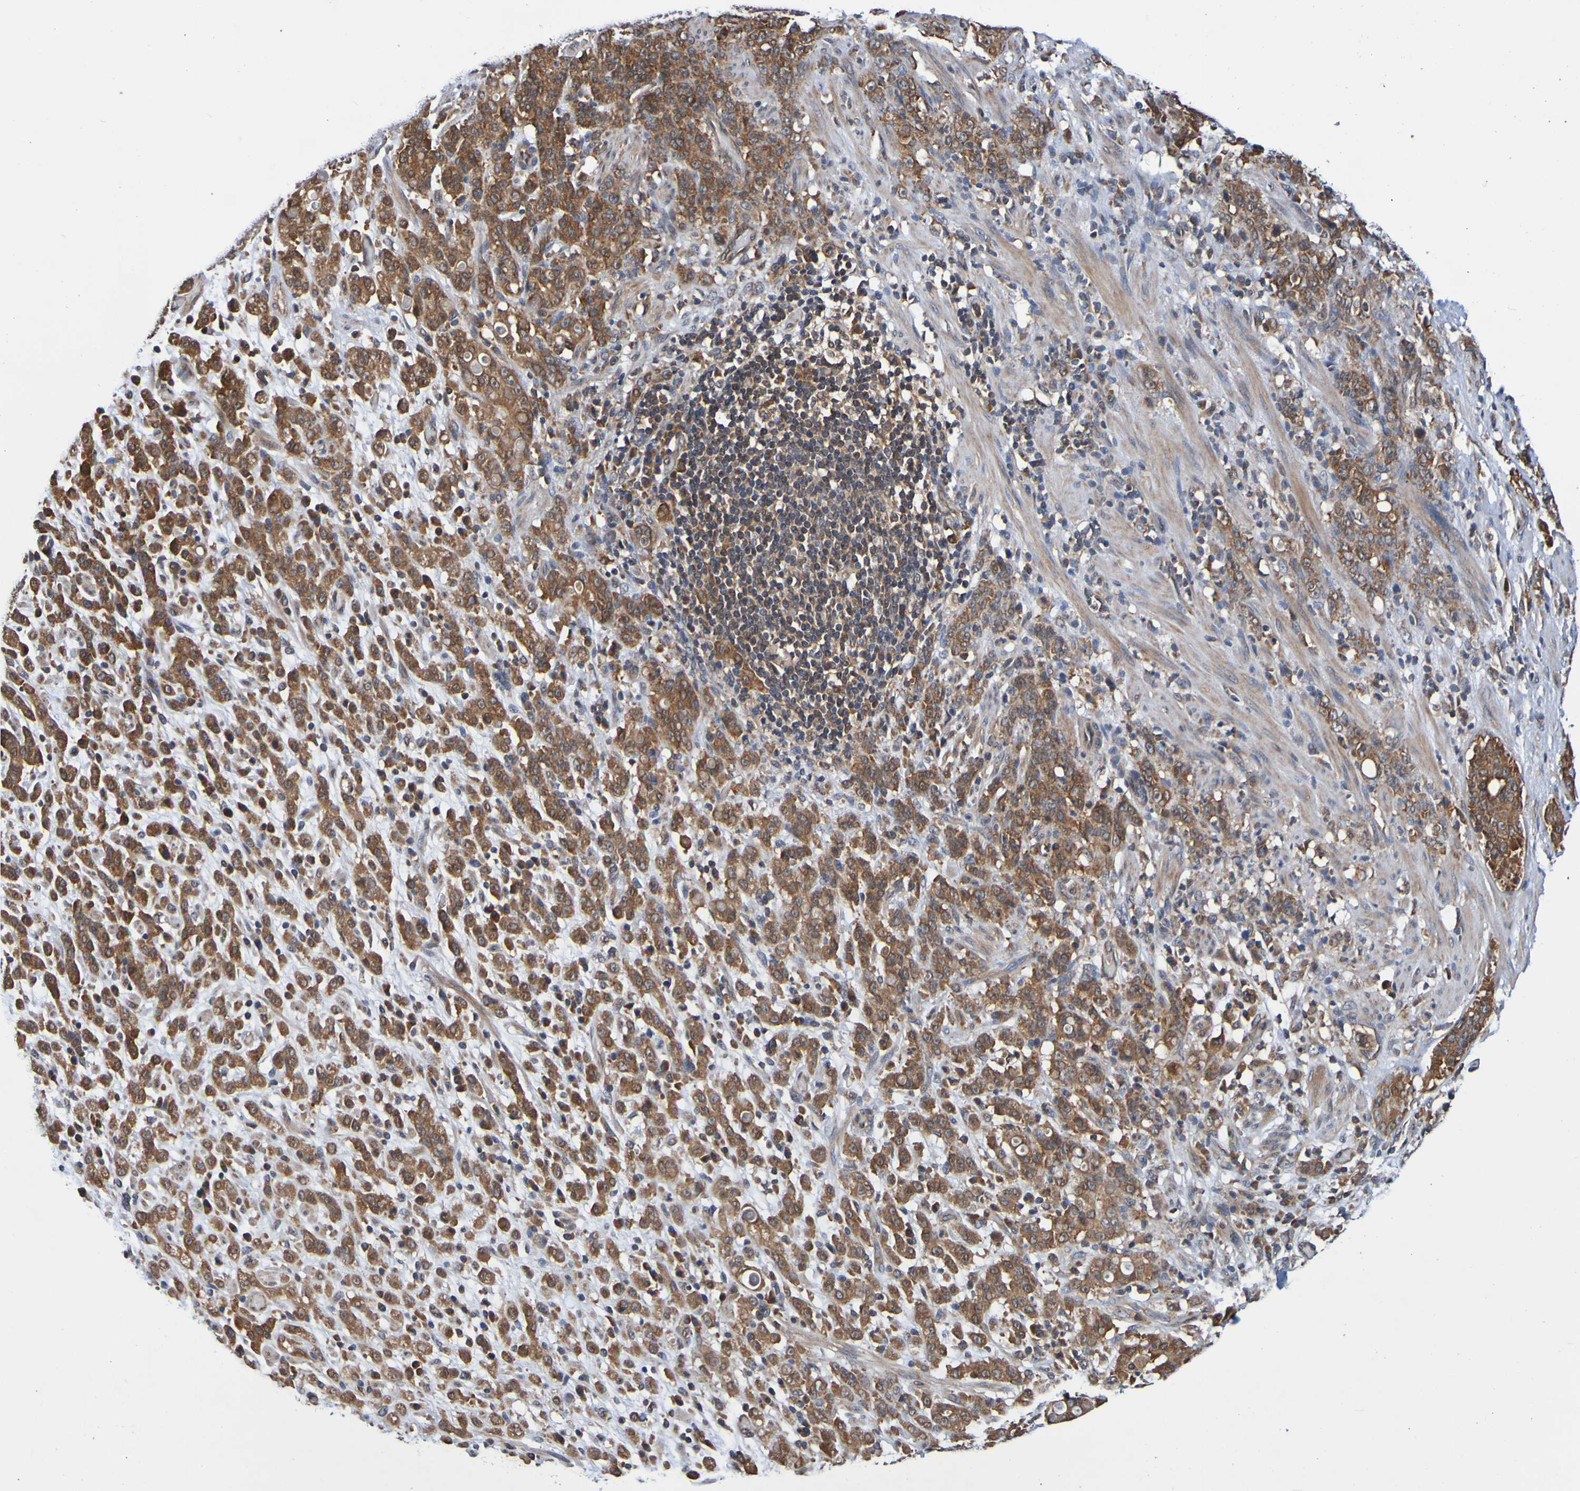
{"staining": {"intensity": "strong", "quantity": ">75%", "location": "cytoplasmic/membranous"}, "tissue": "stomach cancer", "cell_type": "Tumor cells", "image_type": "cancer", "snomed": [{"axis": "morphology", "description": "Adenocarcinoma, NOS"}, {"axis": "topography", "description": "Stomach, lower"}], "caption": "An image showing strong cytoplasmic/membranous expression in approximately >75% of tumor cells in stomach adenocarcinoma, as visualized by brown immunohistochemical staining.", "gene": "AXIN1", "patient": {"sex": "male", "age": 88}}